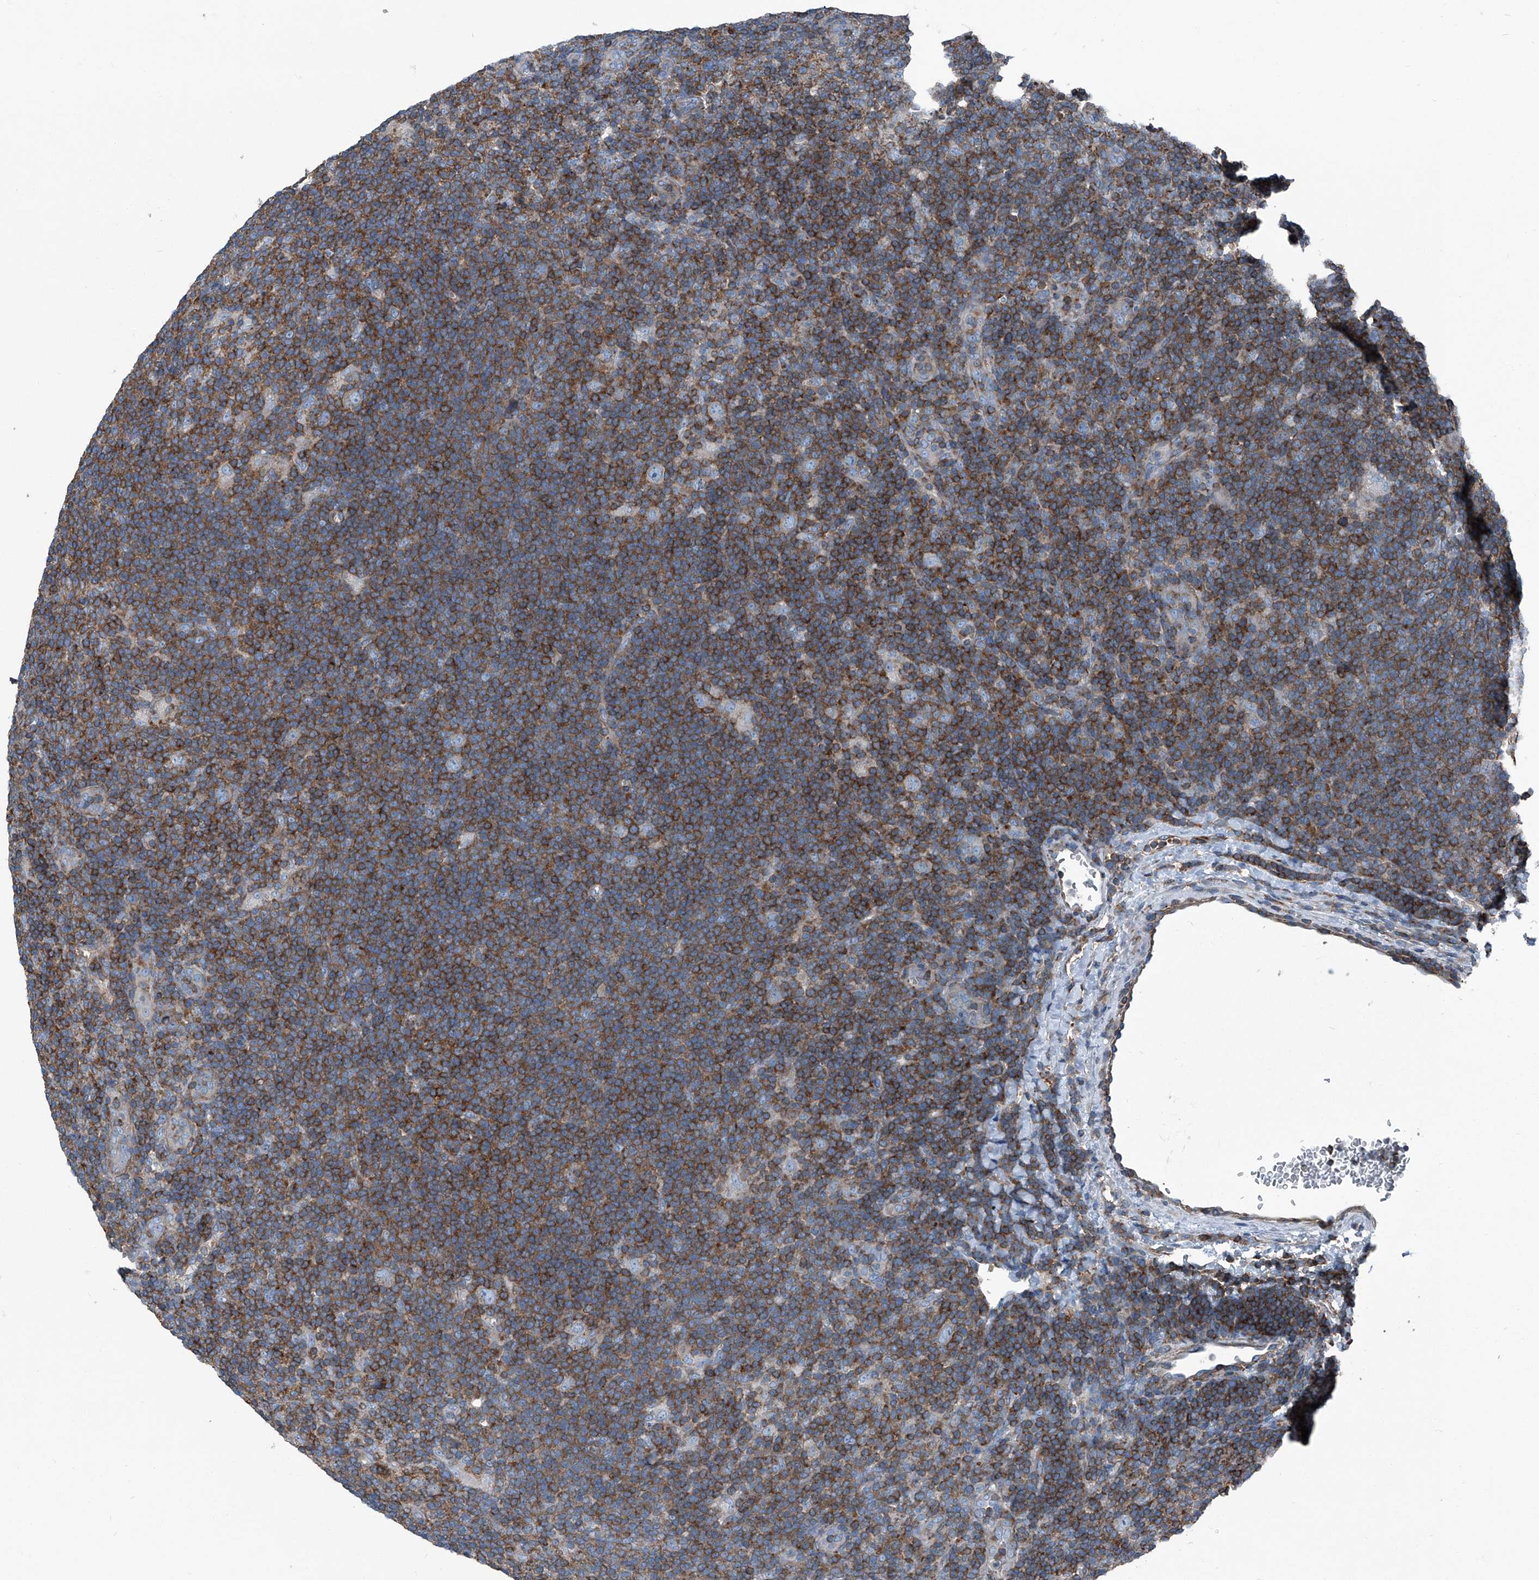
{"staining": {"intensity": "negative", "quantity": "none", "location": "none"}, "tissue": "lymphoma", "cell_type": "Tumor cells", "image_type": "cancer", "snomed": [{"axis": "morphology", "description": "Hodgkin's disease, NOS"}, {"axis": "topography", "description": "Lymph node"}], "caption": "Tumor cells show no significant protein staining in lymphoma.", "gene": "SEPTIN7", "patient": {"sex": "female", "age": 57}}